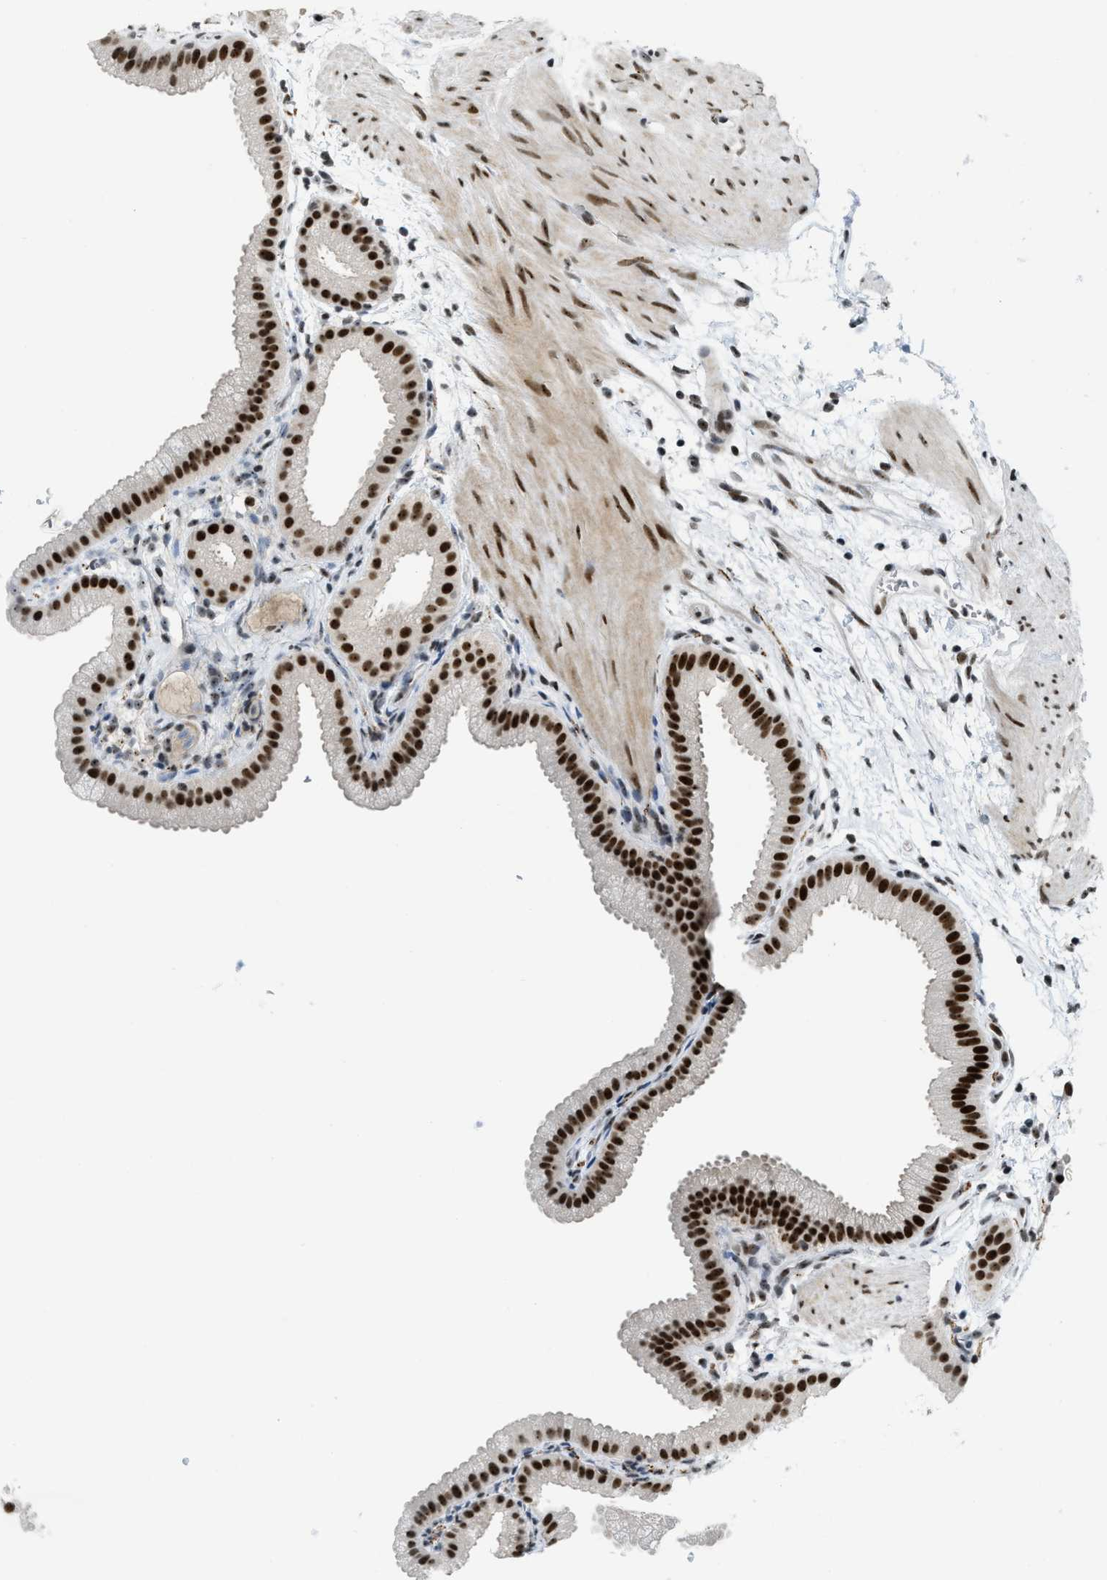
{"staining": {"intensity": "strong", "quantity": ">75%", "location": "nuclear"}, "tissue": "gallbladder", "cell_type": "Glandular cells", "image_type": "normal", "snomed": [{"axis": "morphology", "description": "Normal tissue, NOS"}, {"axis": "topography", "description": "Gallbladder"}], "caption": "DAB (3,3'-diaminobenzidine) immunohistochemical staining of unremarkable gallbladder reveals strong nuclear protein expression in approximately >75% of glandular cells.", "gene": "URB1", "patient": {"sex": "female", "age": 64}}